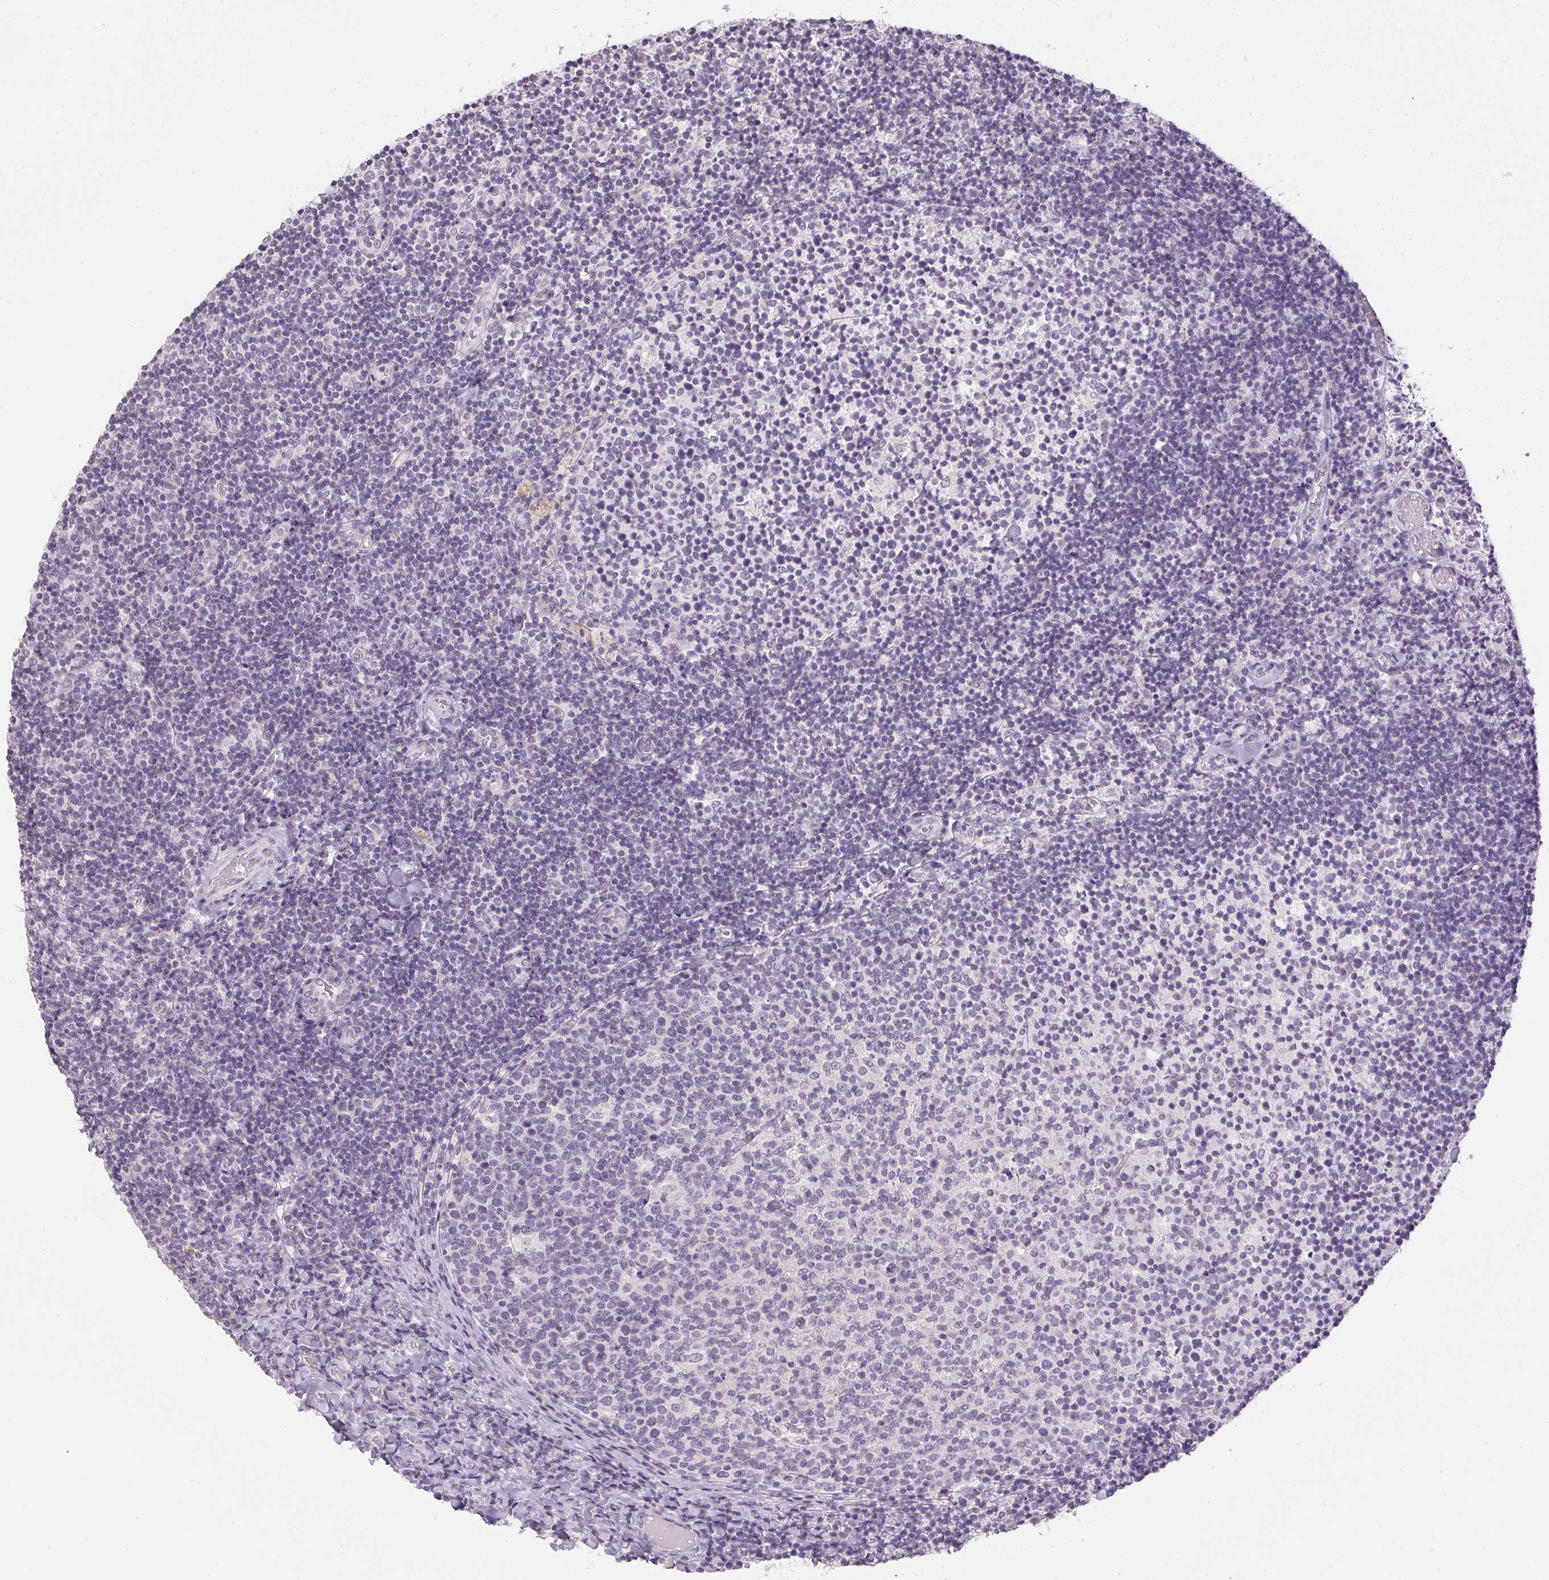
{"staining": {"intensity": "negative", "quantity": "none", "location": "none"}, "tissue": "tonsil", "cell_type": "Germinal center cells", "image_type": "normal", "snomed": [{"axis": "morphology", "description": "Normal tissue, NOS"}, {"axis": "topography", "description": "Tonsil"}], "caption": "Unremarkable tonsil was stained to show a protein in brown. There is no significant positivity in germinal center cells. Nuclei are stained in blue.", "gene": "PPY", "patient": {"sex": "female", "age": 10}}